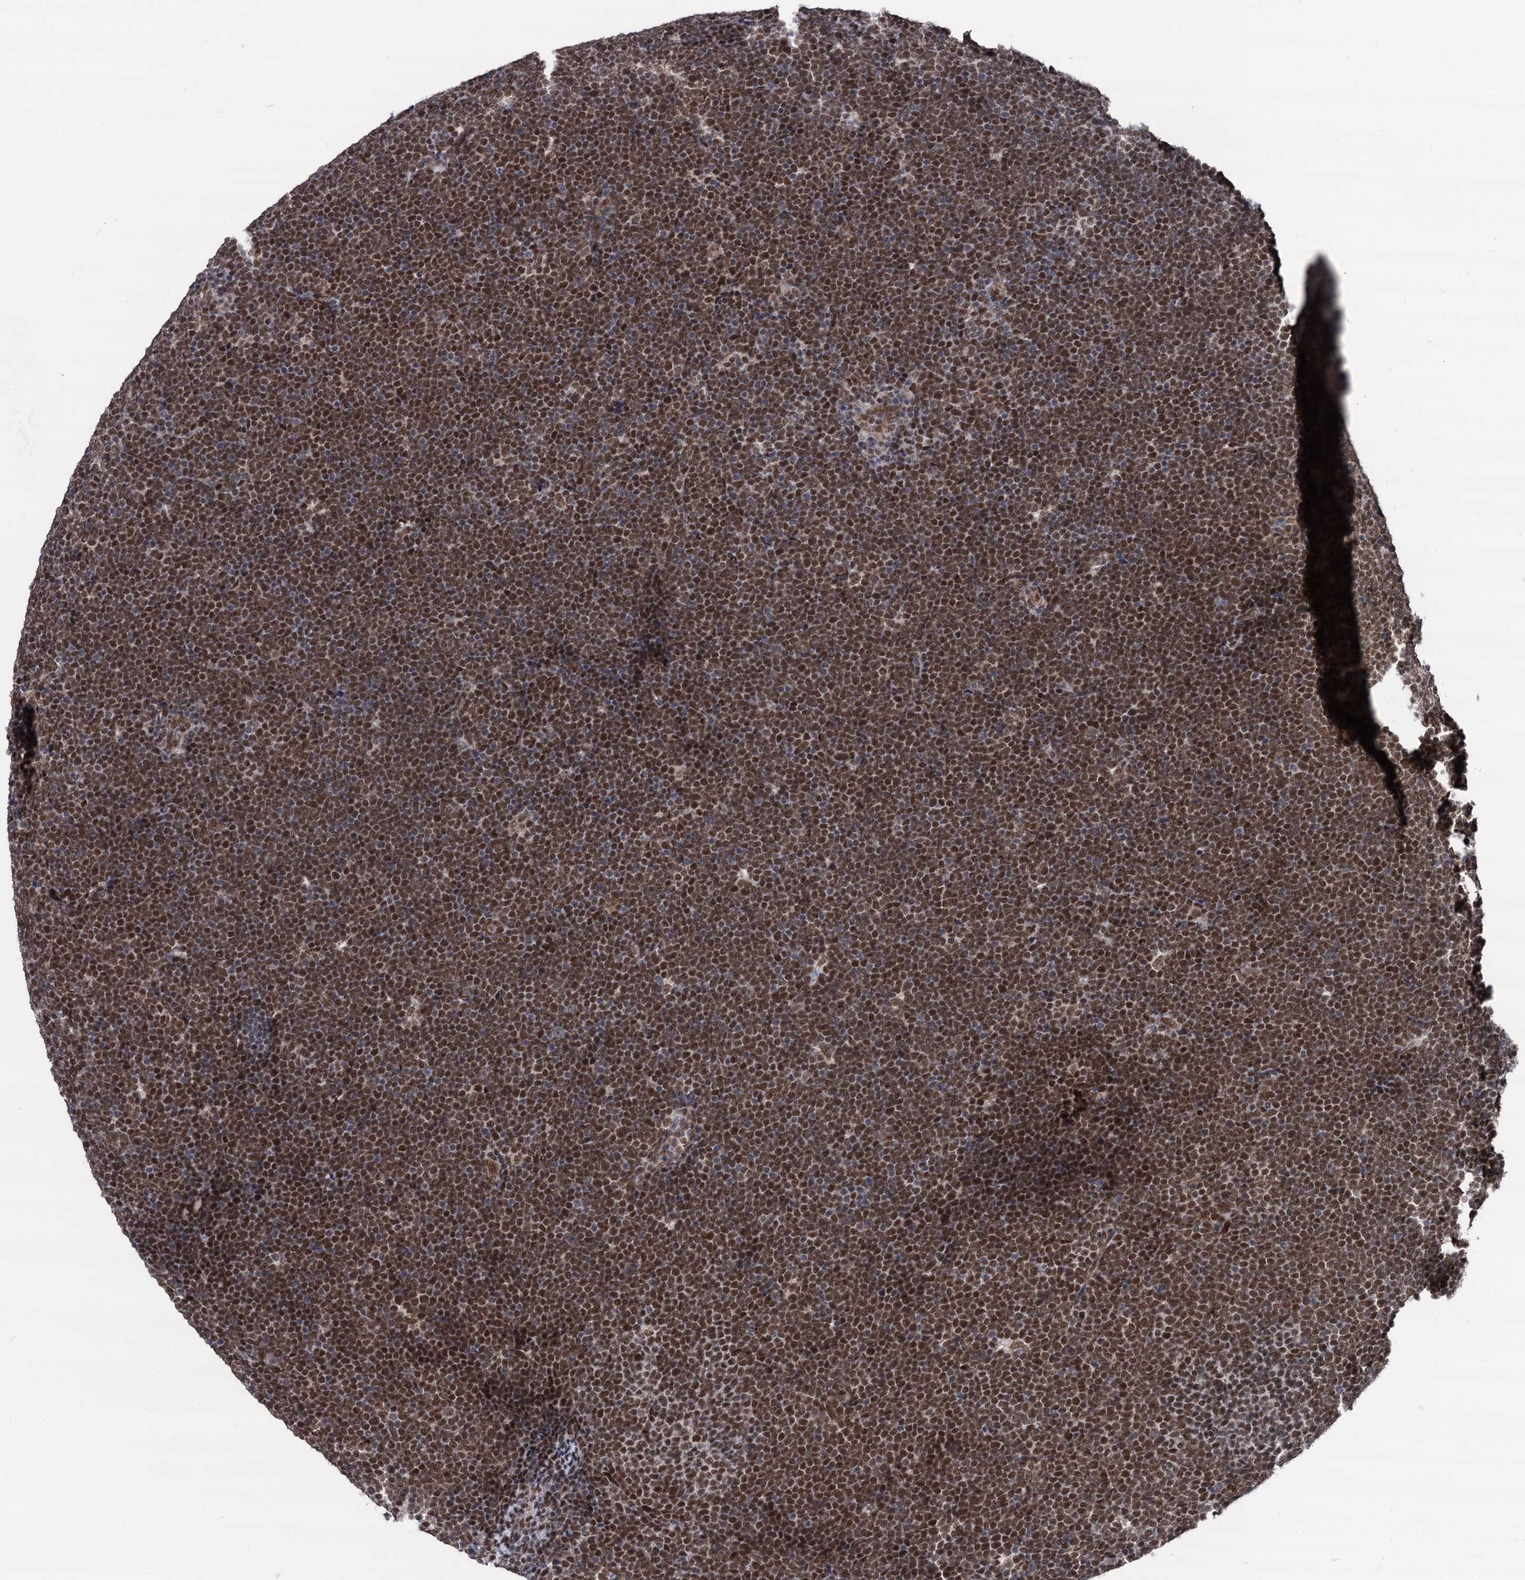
{"staining": {"intensity": "strong", "quantity": ">75%", "location": "nuclear"}, "tissue": "lymphoma", "cell_type": "Tumor cells", "image_type": "cancer", "snomed": [{"axis": "morphology", "description": "Malignant lymphoma, non-Hodgkin's type, High grade"}, {"axis": "topography", "description": "Lymph node"}], "caption": "An image of human lymphoma stained for a protein exhibits strong nuclear brown staining in tumor cells.", "gene": "GALNT11", "patient": {"sex": "male", "age": 13}}